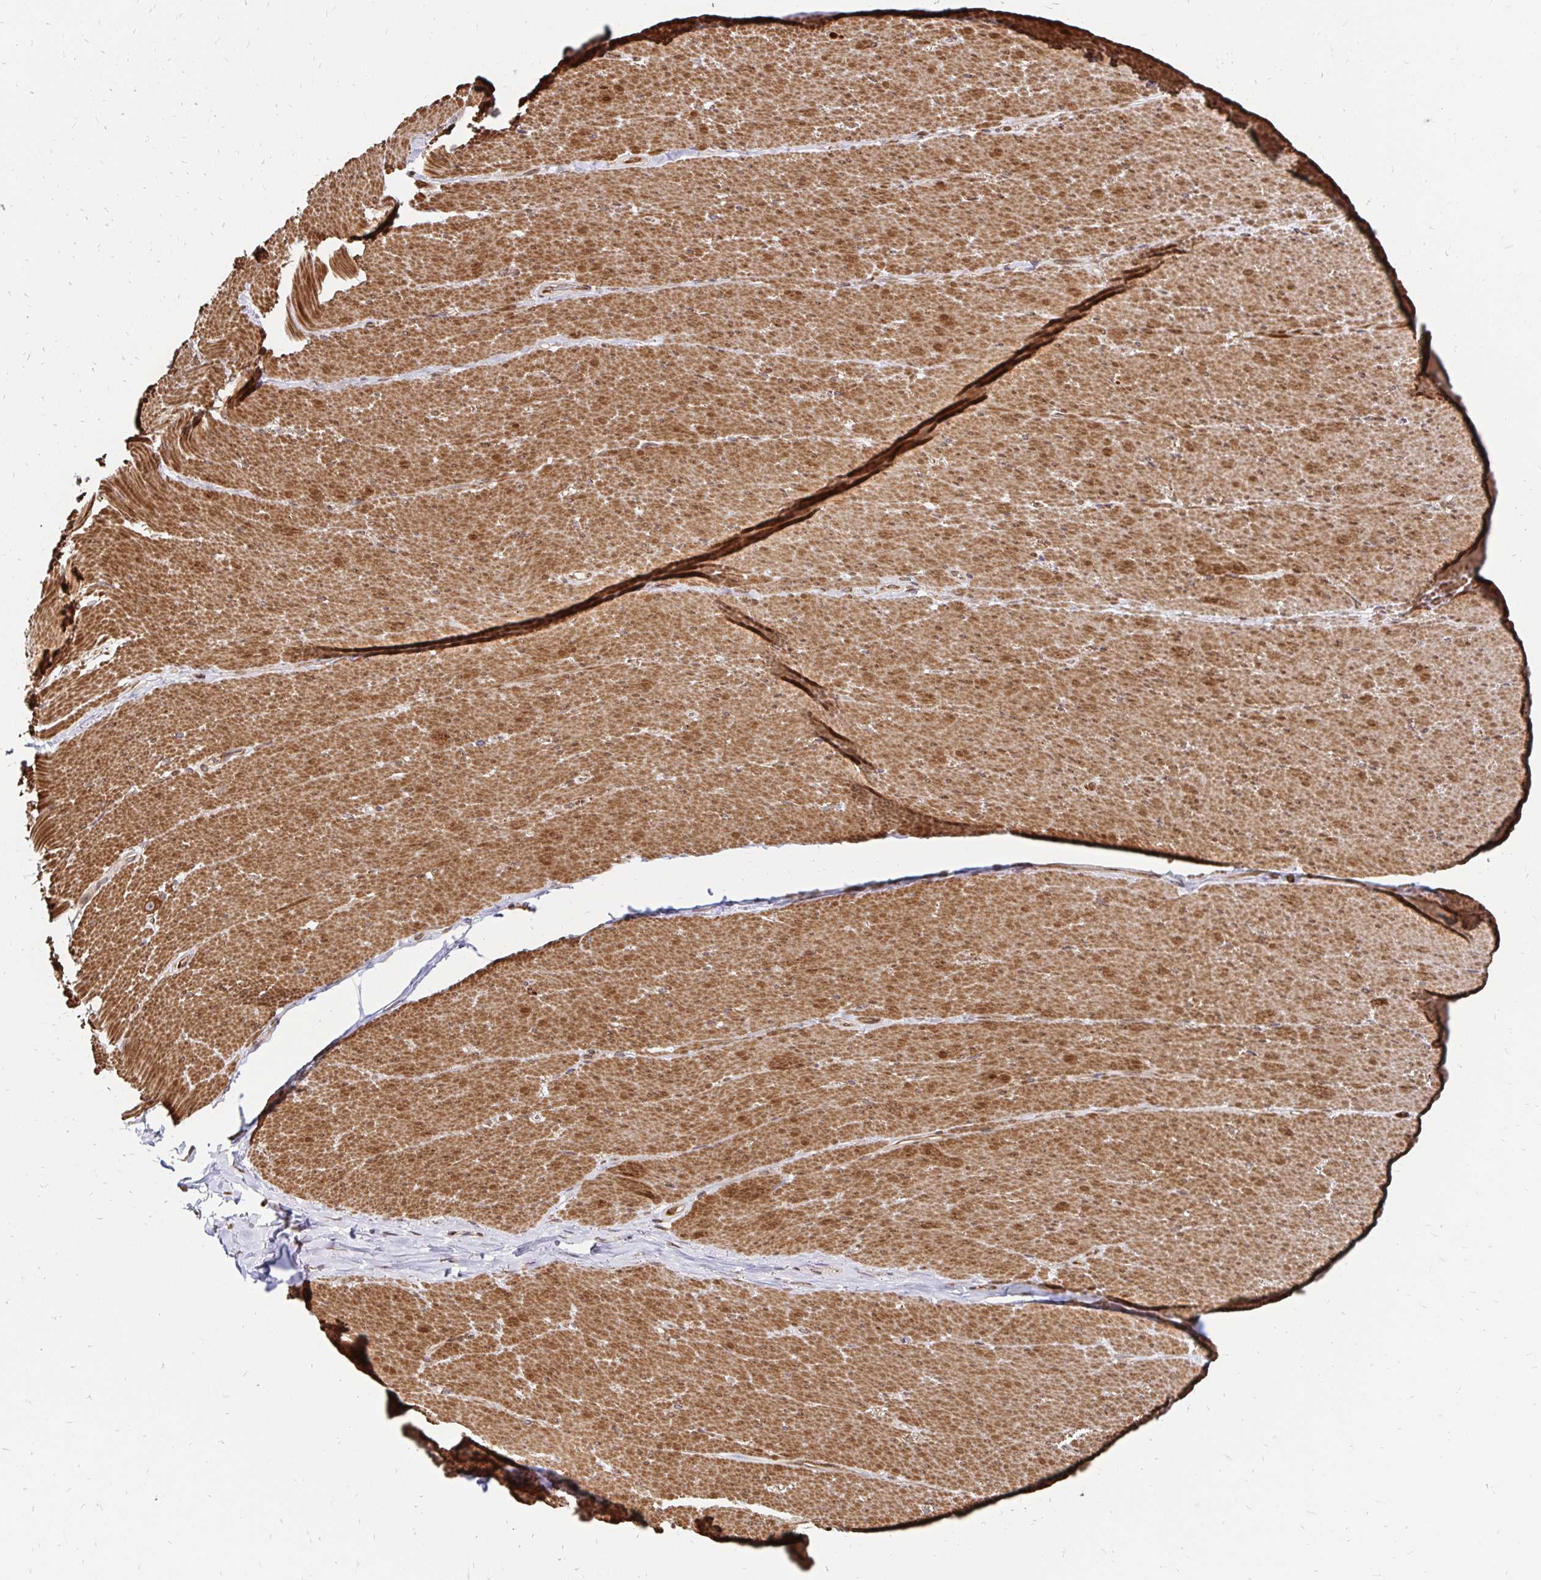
{"staining": {"intensity": "moderate", "quantity": ">75%", "location": "cytoplasmic/membranous"}, "tissue": "smooth muscle", "cell_type": "Smooth muscle cells", "image_type": "normal", "snomed": [{"axis": "morphology", "description": "Normal tissue, NOS"}, {"axis": "topography", "description": "Smooth muscle"}, {"axis": "topography", "description": "Rectum"}], "caption": "About >75% of smooth muscle cells in normal human smooth muscle demonstrate moderate cytoplasmic/membranous protein staining as visualized by brown immunohistochemical staining.", "gene": "ZW10", "patient": {"sex": "male", "age": 53}}